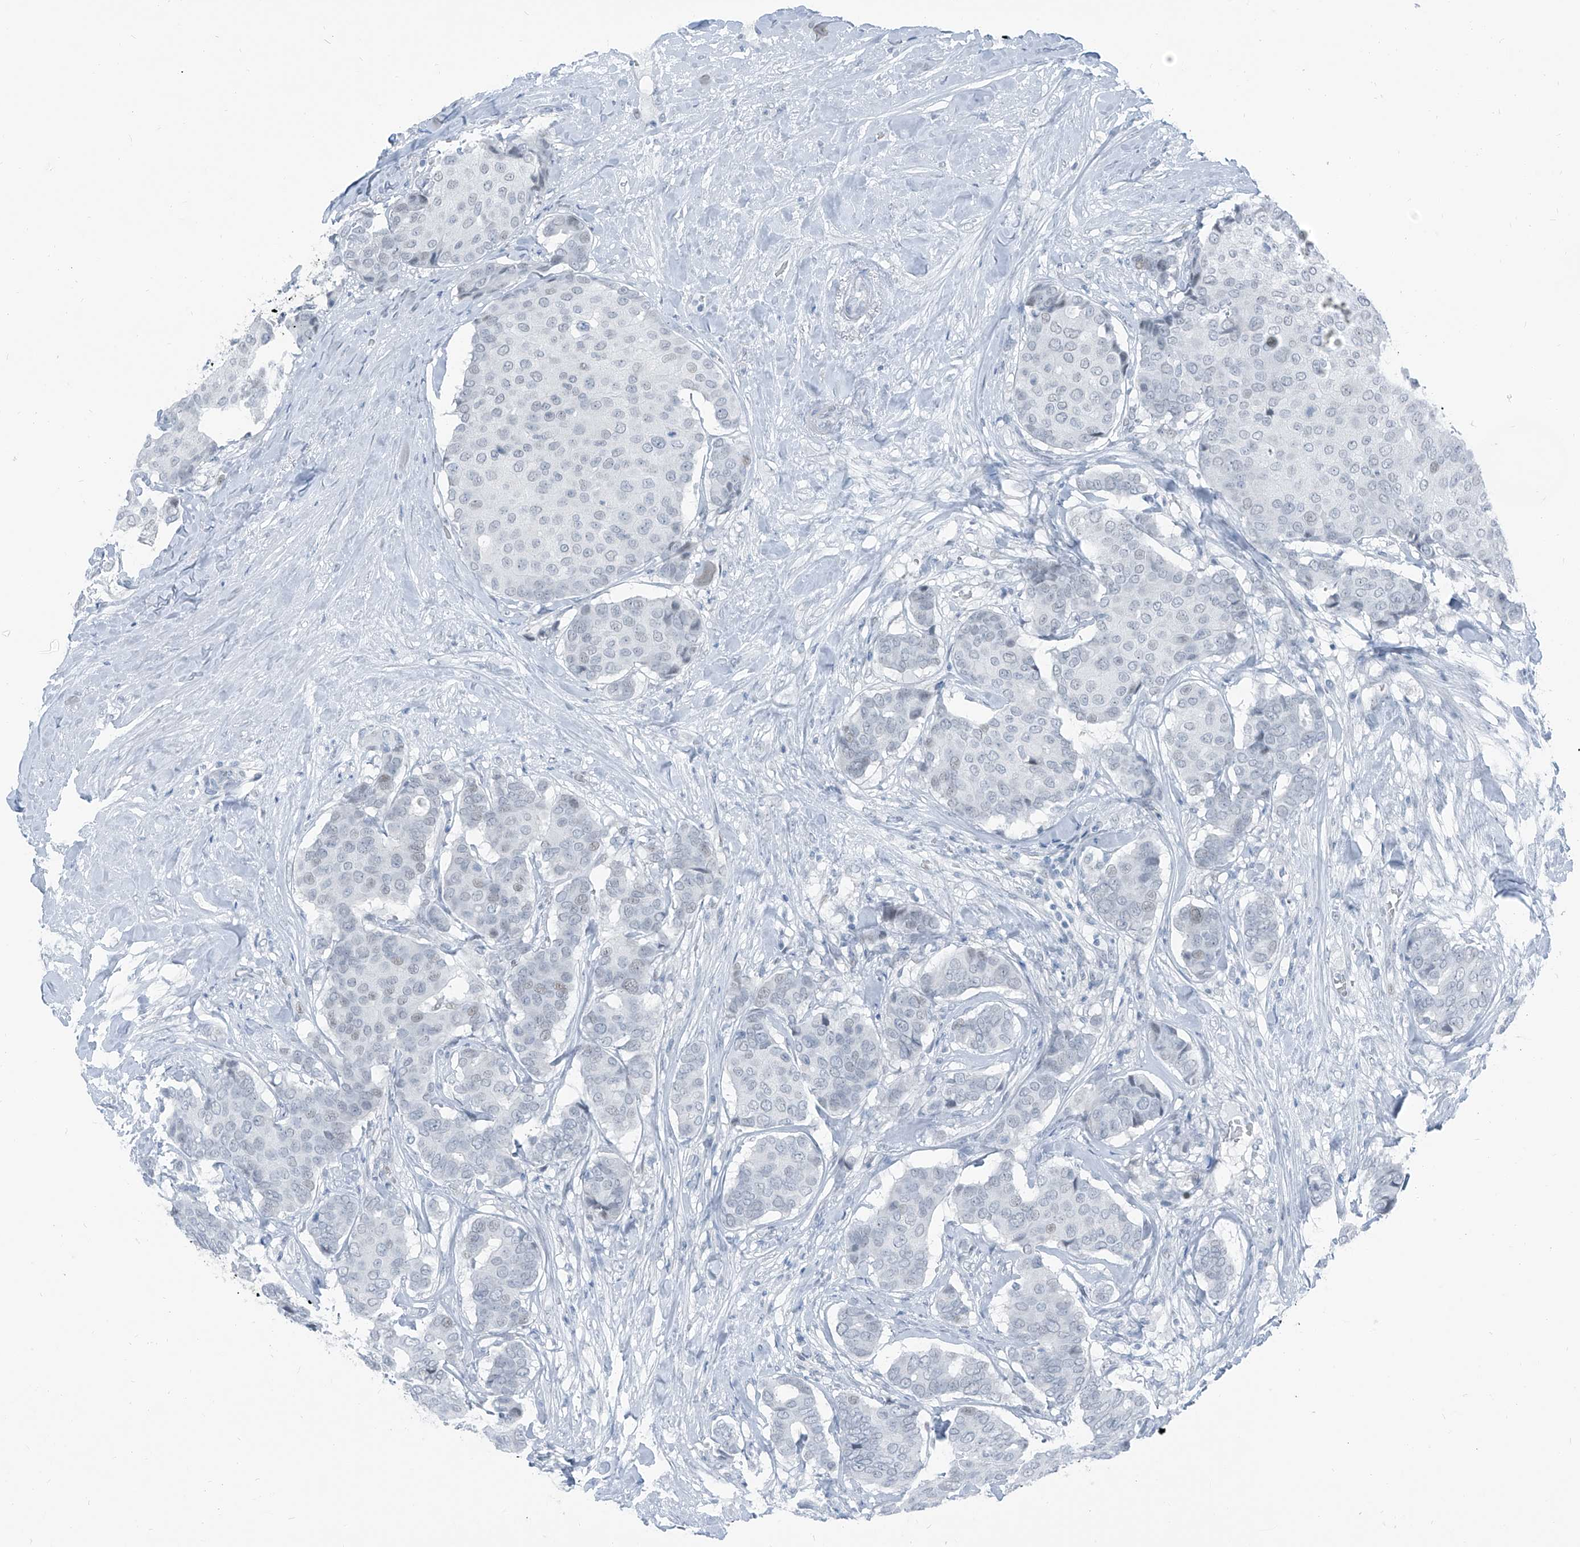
{"staining": {"intensity": "negative", "quantity": "none", "location": "none"}, "tissue": "breast cancer", "cell_type": "Tumor cells", "image_type": "cancer", "snomed": [{"axis": "morphology", "description": "Duct carcinoma"}, {"axis": "topography", "description": "Breast"}], "caption": "The IHC histopathology image has no significant staining in tumor cells of breast cancer tissue.", "gene": "RGN", "patient": {"sex": "female", "age": 75}}